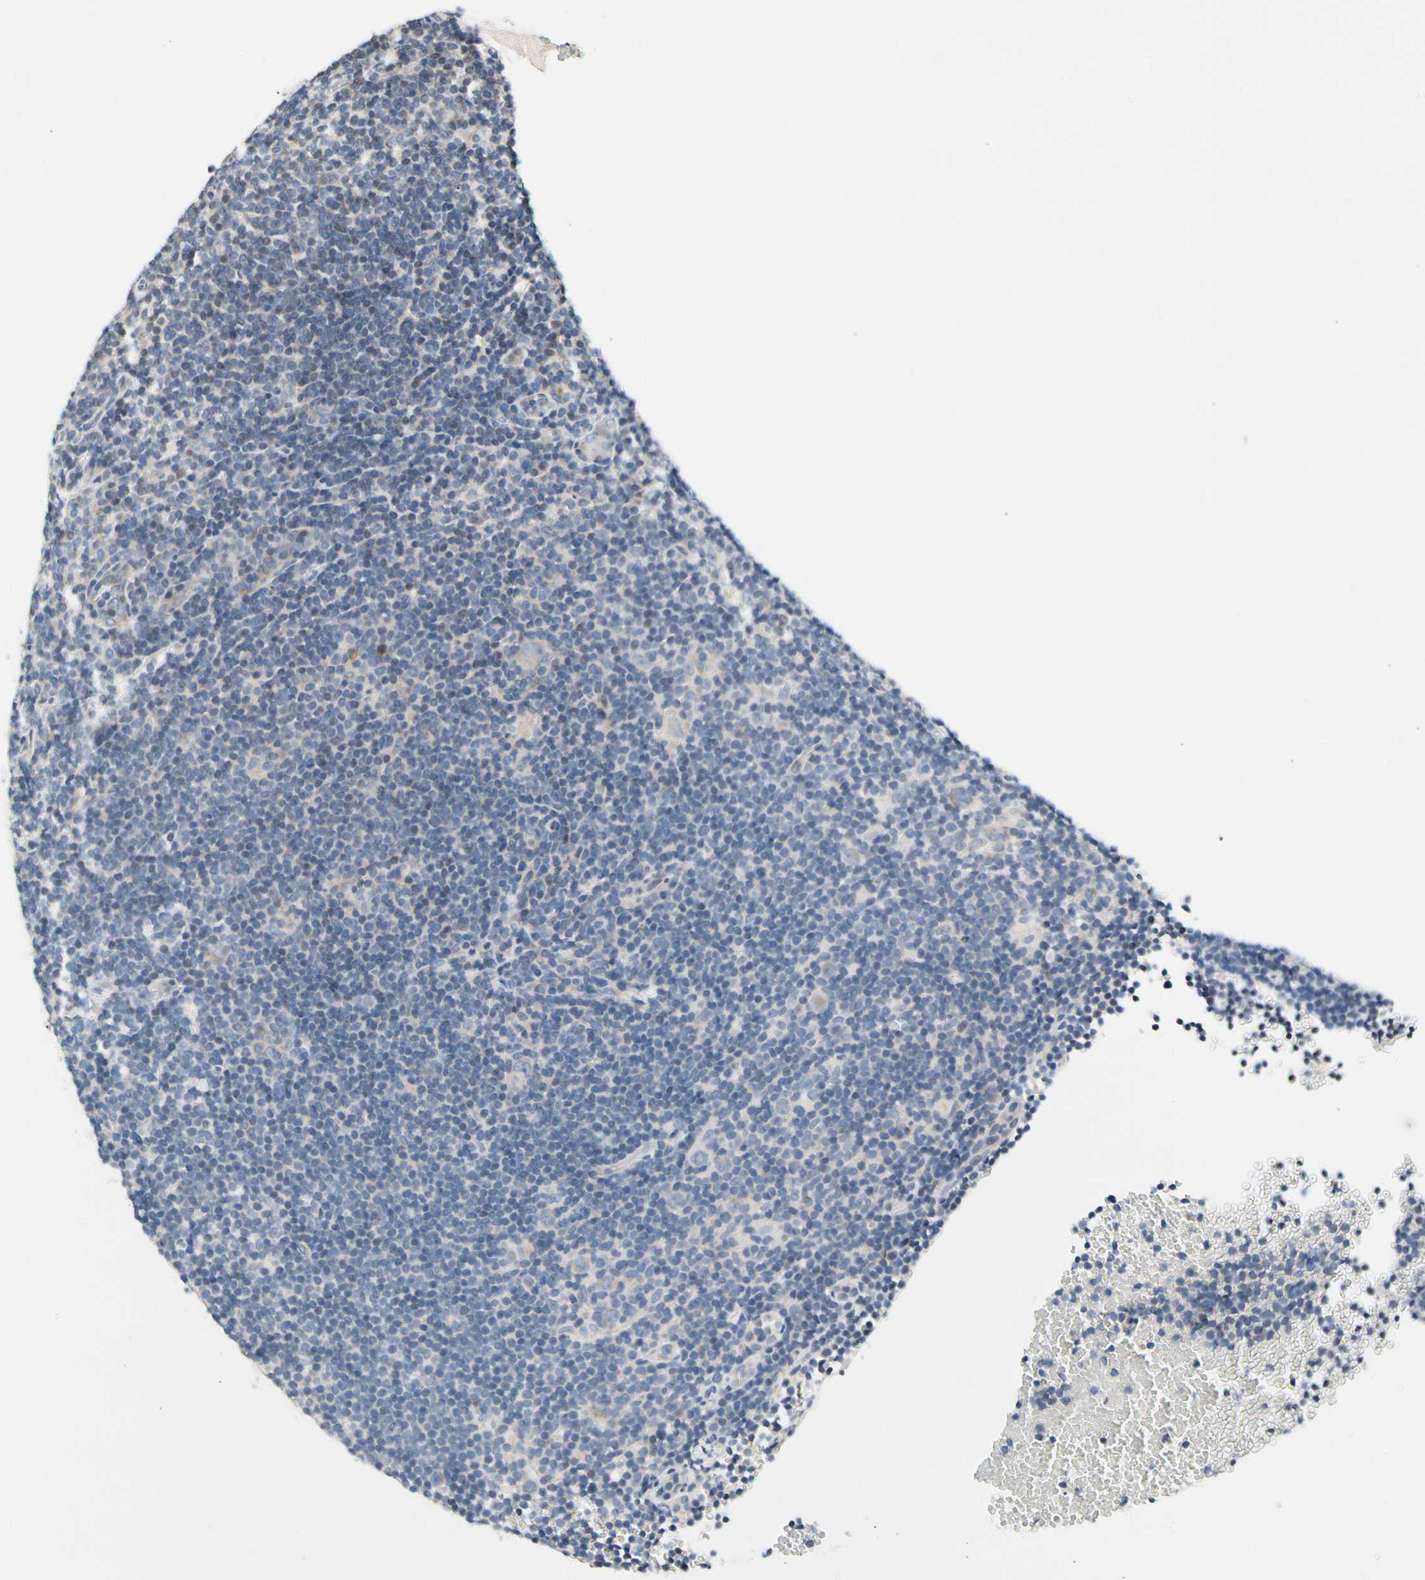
{"staining": {"intensity": "weak", "quantity": ">75%", "location": "cytoplasmic/membranous"}, "tissue": "lymphoma", "cell_type": "Tumor cells", "image_type": "cancer", "snomed": [{"axis": "morphology", "description": "Hodgkin's disease, NOS"}, {"axis": "topography", "description": "Lymph node"}], "caption": "IHC histopathology image of neoplastic tissue: human Hodgkin's disease stained using IHC shows low levels of weak protein expression localized specifically in the cytoplasmic/membranous of tumor cells, appearing as a cytoplasmic/membranous brown color.", "gene": "SOX30", "patient": {"sex": "female", "age": 57}}